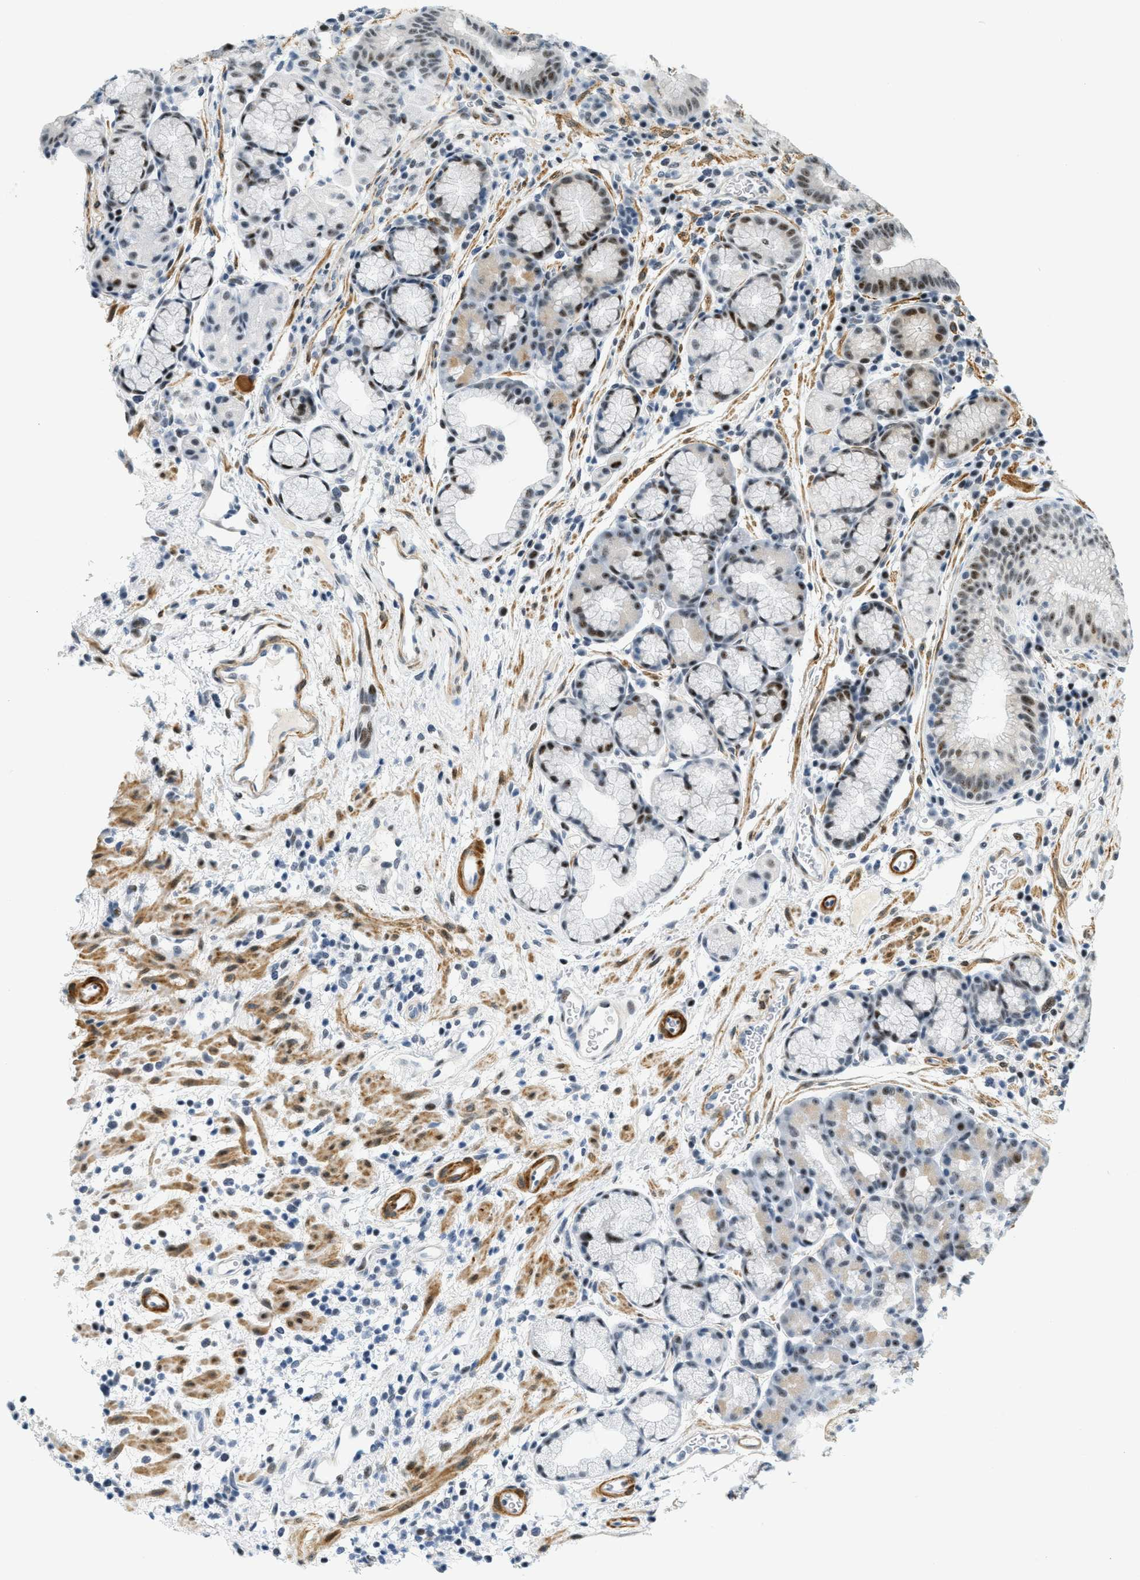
{"staining": {"intensity": "moderate", "quantity": "25%-75%", "location": "nuclear"}, "tissue": "stomach", "cell_type": "Glandular cells", "image_type": "normal", "snomed": [{"axis": "morphology", "description": "Normal tissue, NOS"}, {"axis": "morphology", "description": "Carcinoid, malignant, NOS"}, {"axis": "topography", "description": "Stomach, upper"}], "caption": "A brown stain labels moderate nuclear expression of a protein in glandular cells of benign stomach.", "gene": "ZDHHC23", "patient": {"sex": "male", "age": 39}}